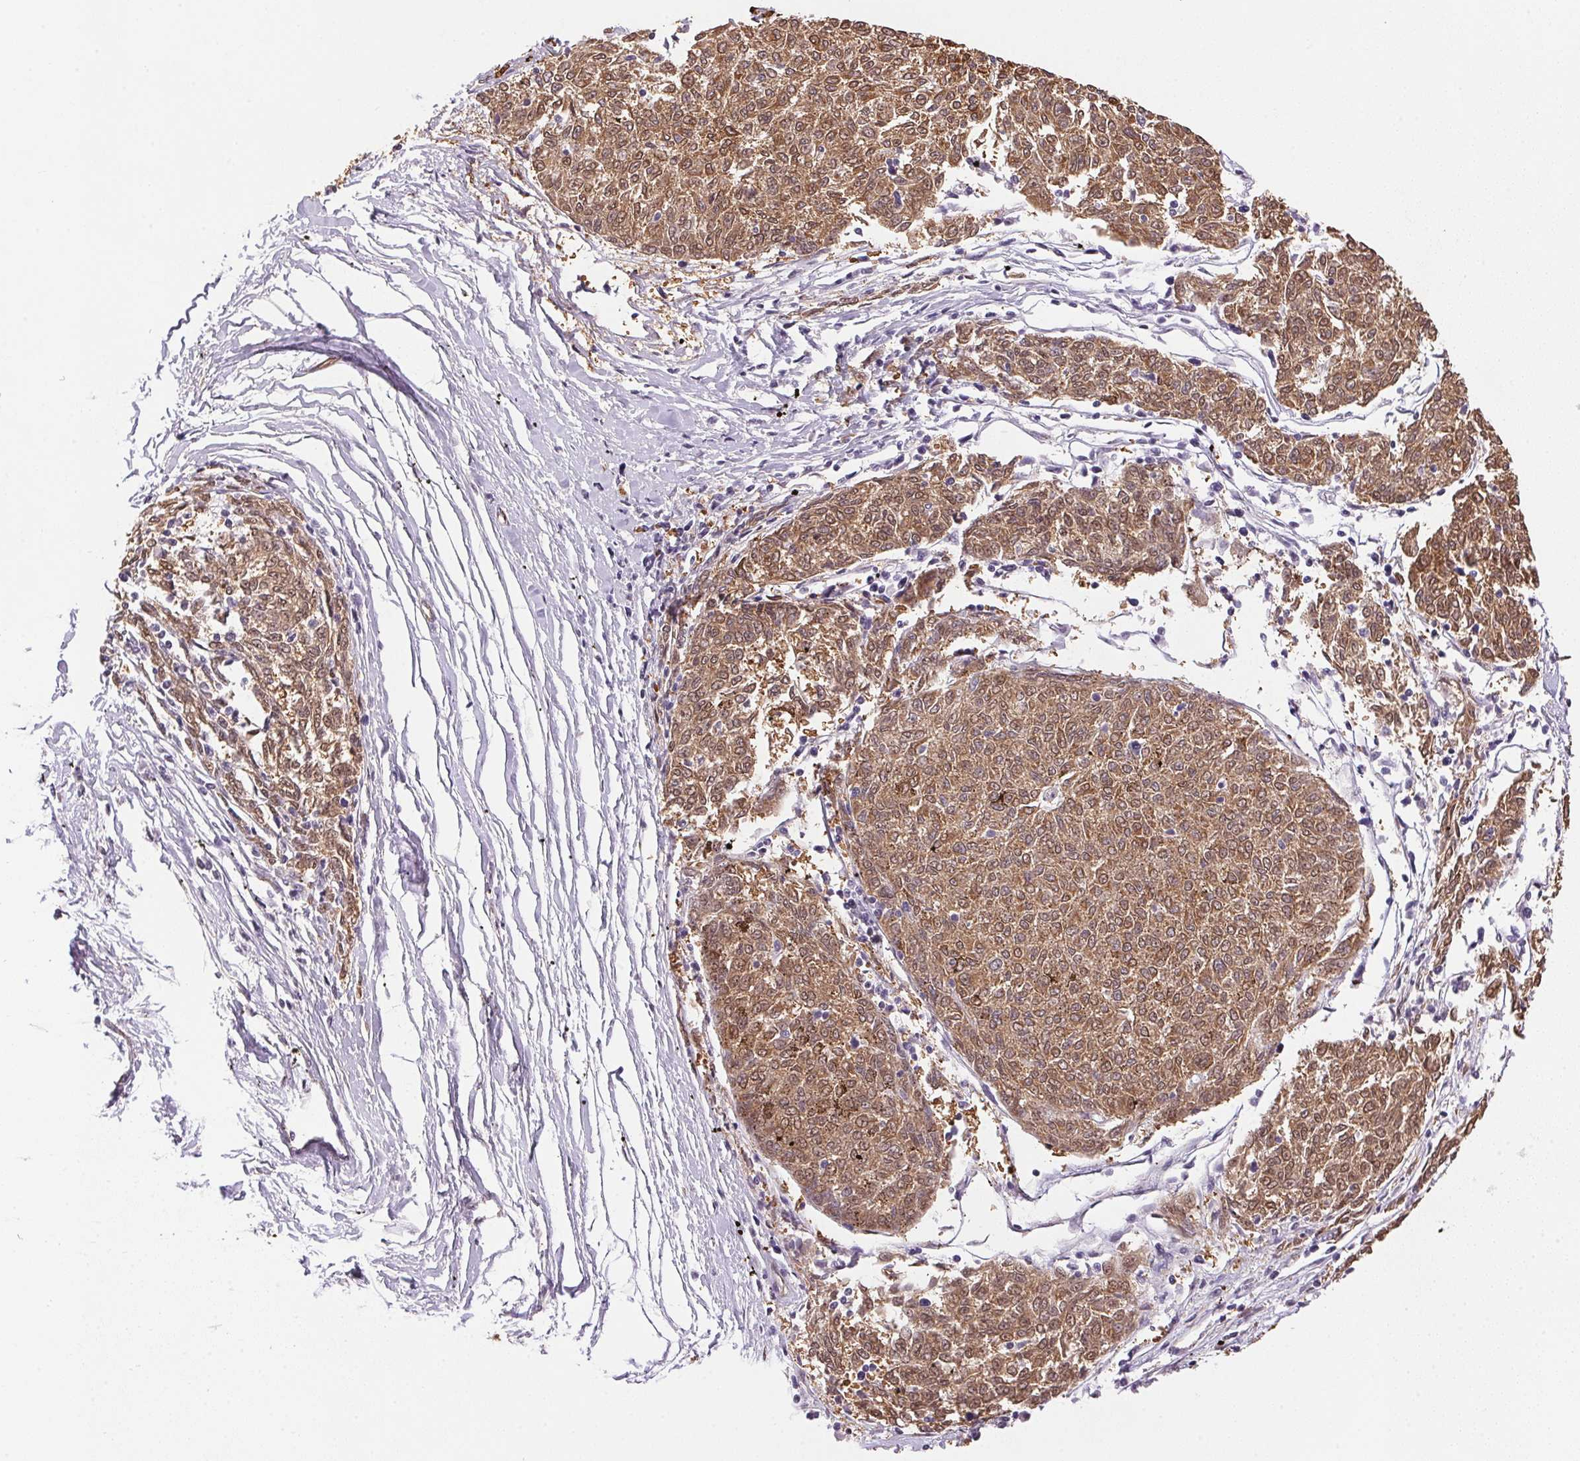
{"staining": {"intensity": "moderate", "quantity": ">75%", "location": "cytoplasmic/membranous"}, "tissue": "melanoma", "cell_type": "Tumor cells", "image_type": "cancer", "snomed": [{"axis": "morphology", "description": "Malignant melanoma, NOS"}, {"axis": "topography", "description": "Skin"}], "caption": "High-power microscopy captured an immunohistochemistry (IHC) photomicrograph of melanoma, revealing moderate cytoplasmic/membranous expression in approximately >75% of tumor cells.", "gene": "GYG2", "patient": {"sex": "female", "age": 72}}